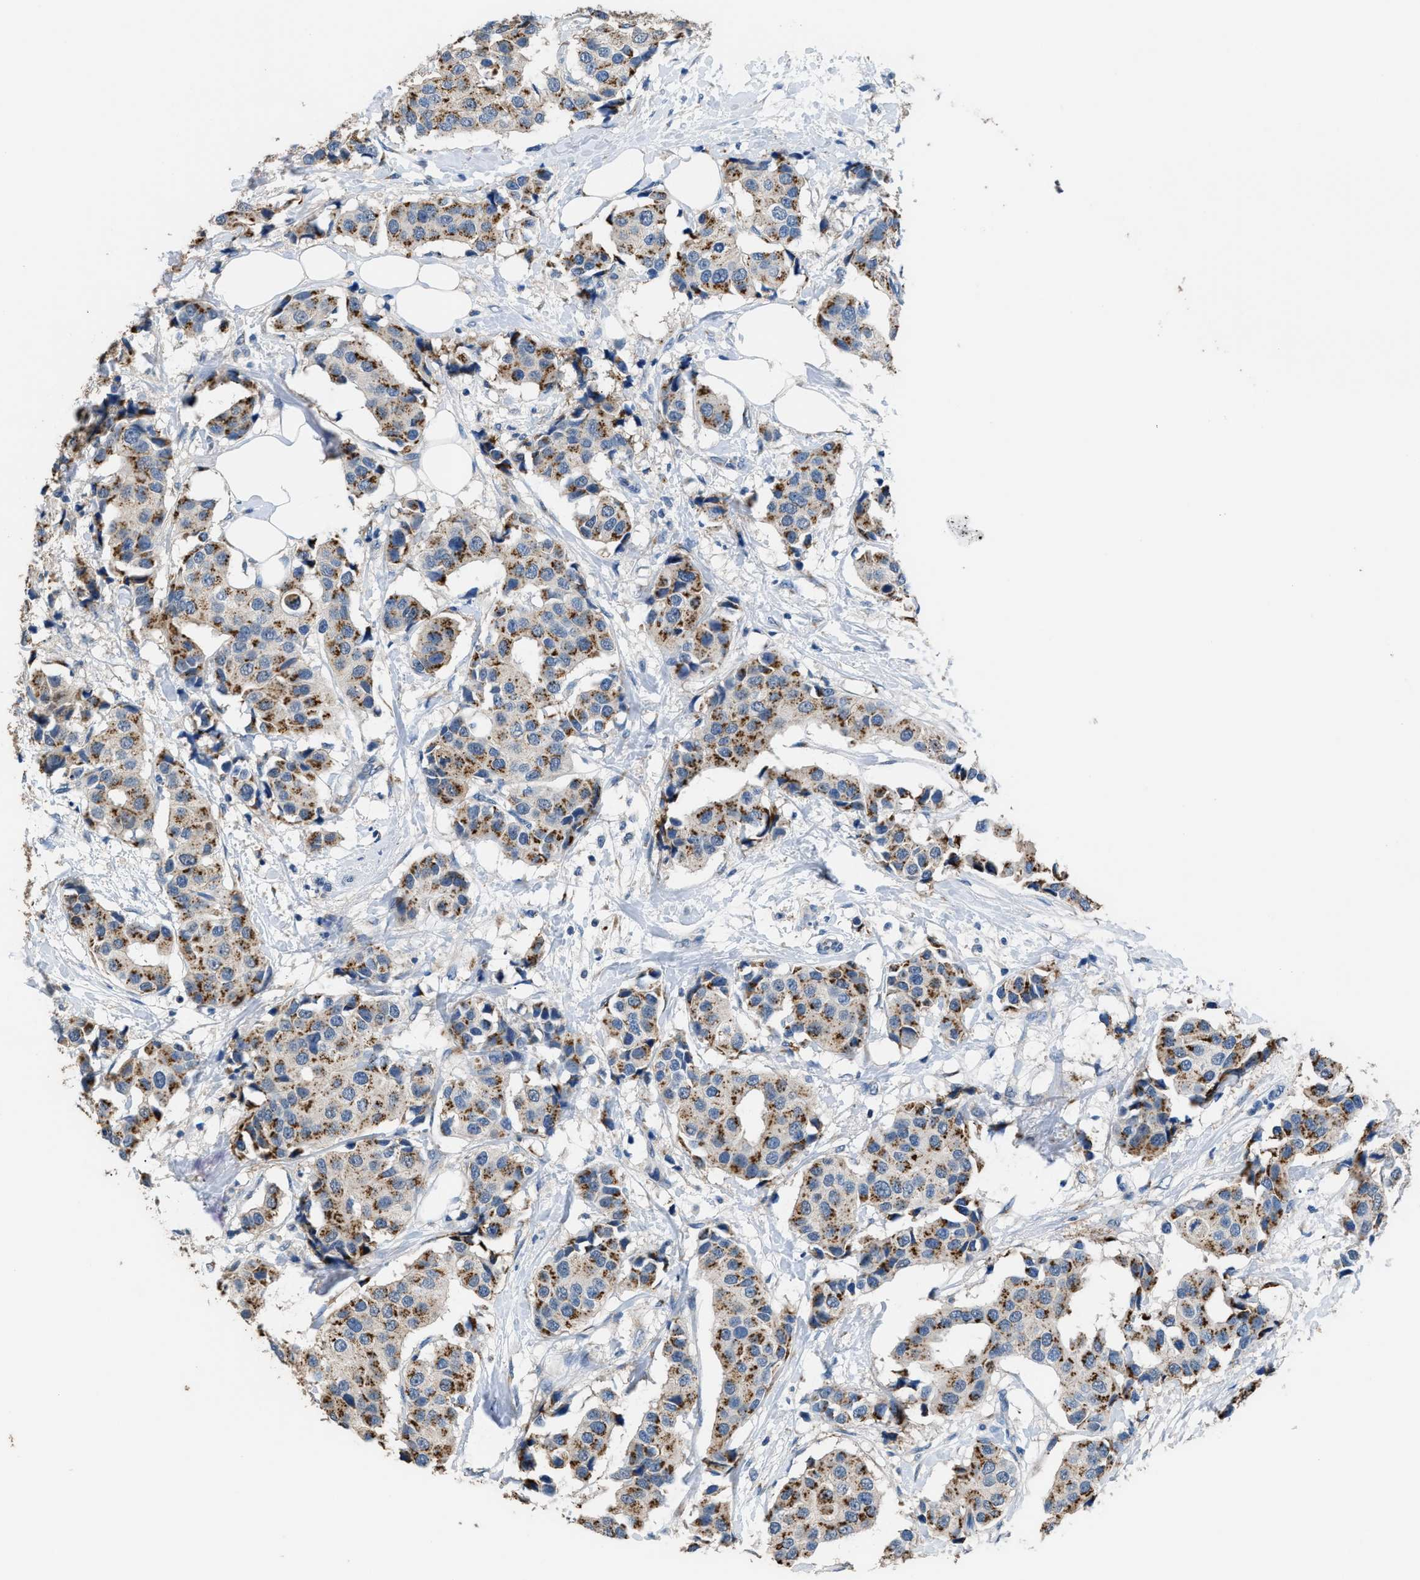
{"staining": {"intensity": "strong", "quantity": ">75%", "location": "cytoplasmic/membranous"}, "tissue": "breast cancer", "cell_type": "Tumor cells", "image_type": "cancer", "snomed": [{"axis": "morphology", "description": "Normal tissue, NOS"}, {"axis": "morphology", "description": "Duct carcinoma"}, {"axis": "topography", "description": "Breast"}], "caption": "Immunohistochemistry (IHC) micrograph of neoplastic tissue: human breast cancer (infiltrating ductal carcinoma) stained using IHC displays high levels of strong protein expression localized specifically in the cytoplasmic/membranous of tumor cells, appearing as a cytoplasmic/membranous brown color.", "gene": "GOLM1", "patient": {"sex": "female", "age": 39}}